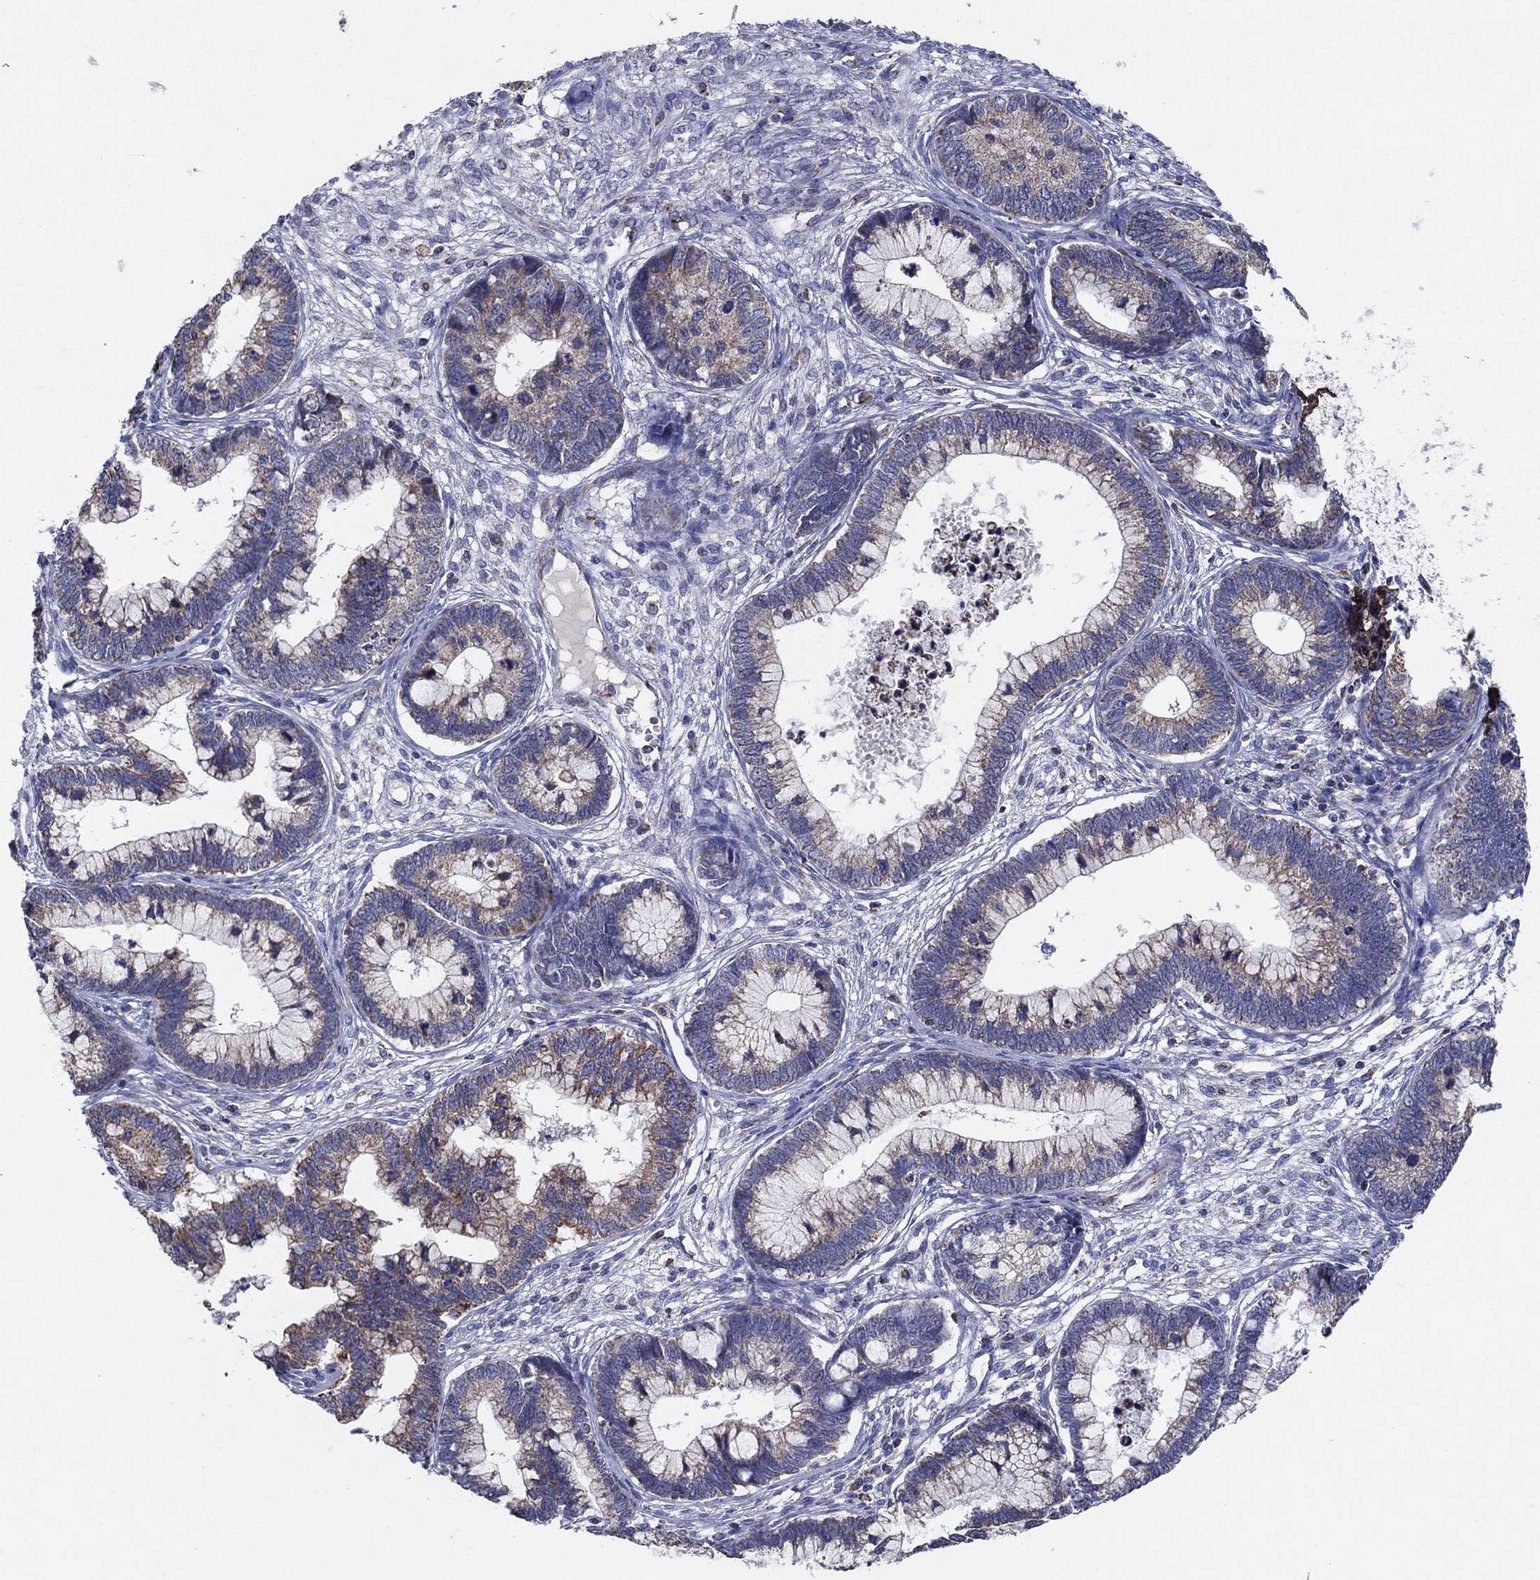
{"staining": {"intensity": "weak", "quantity": "25%-75%", "location": "cytoplasmic/membranous"}, "tissue": "cervical cancer", "cell_type": "Tumor cells", "image_type": "cancer", "snomed": [{"axis": "morphology", "description": "Adenocarcinoma, NOS"}, {"axis": "topography", "description": "Cervix"}], "caption": "Cervical adenocarcinoma tissue shows weak cytoplasmic/membranous expression in approximately 25%-75% of tumor cells, visualized by immunohistochemistry. (brown staining indicates protein expression, while blue staining denotes nuclei).", "gene": "C9orf85", "patient": {"sex": "female", "age": 44}}